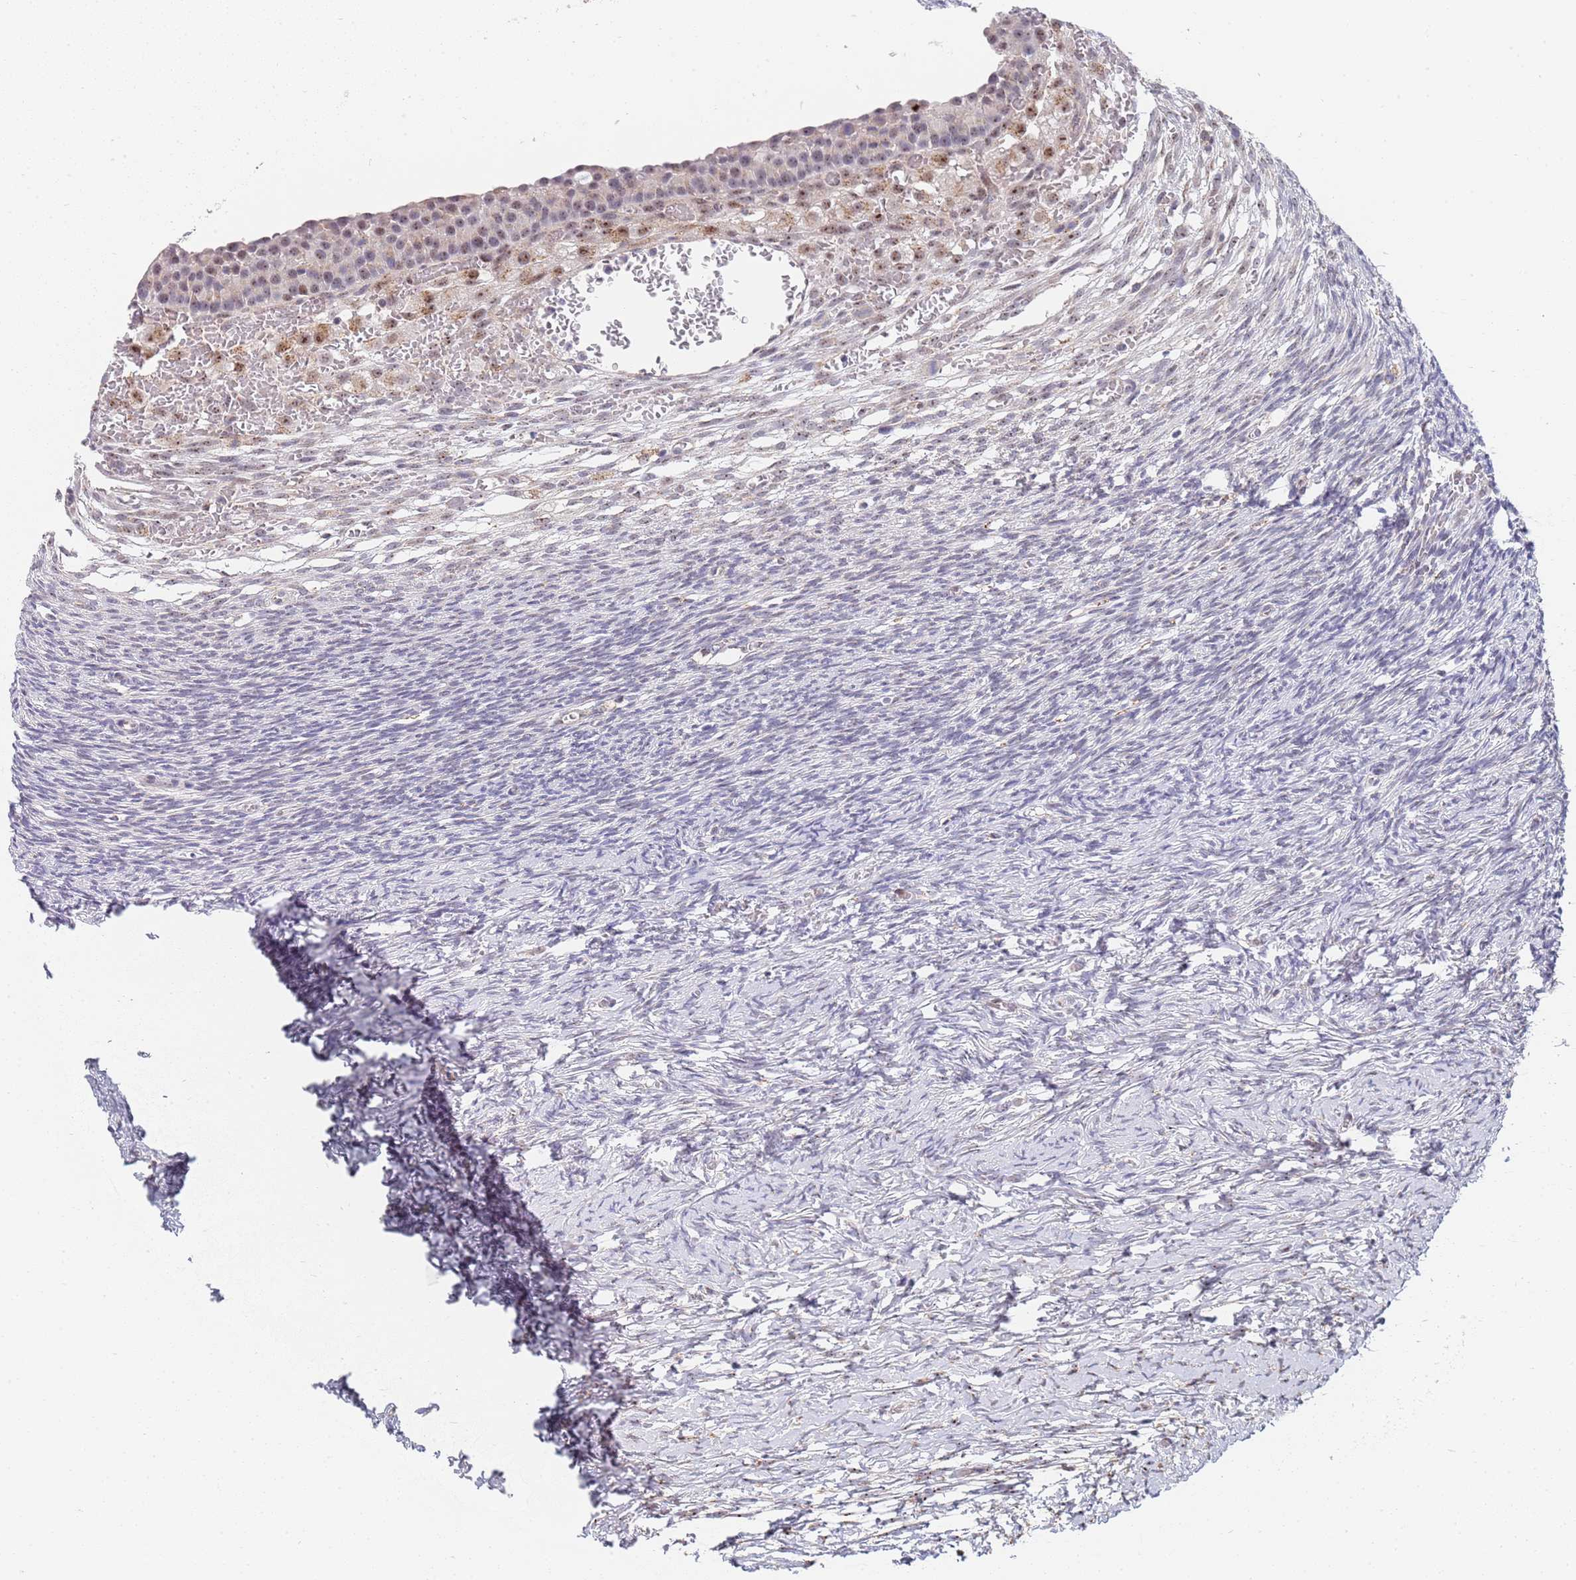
{"staining": {"intensity": "negative", "quantity": "none", "location": "none"}, "tissue": "ovary", "cell_type": "Follicle cells", "image_type": "normal", "snomed": [{"axis": "morphology", "description": "Normal tissue, NOS"}, {"axis": "topography", "description": "Ovary"}], "caption": "A high-resolution photomicrograph shows IHC staining of unremarkable ovary, which demonstrates no significant positivity in follicle cells. (DAB (3,3'-diaminobenzidine) immunohistochemistry with hematoxylin counter stain).", "gene": "PLCL2", "patient": {"sex": "female", "age": 39}}